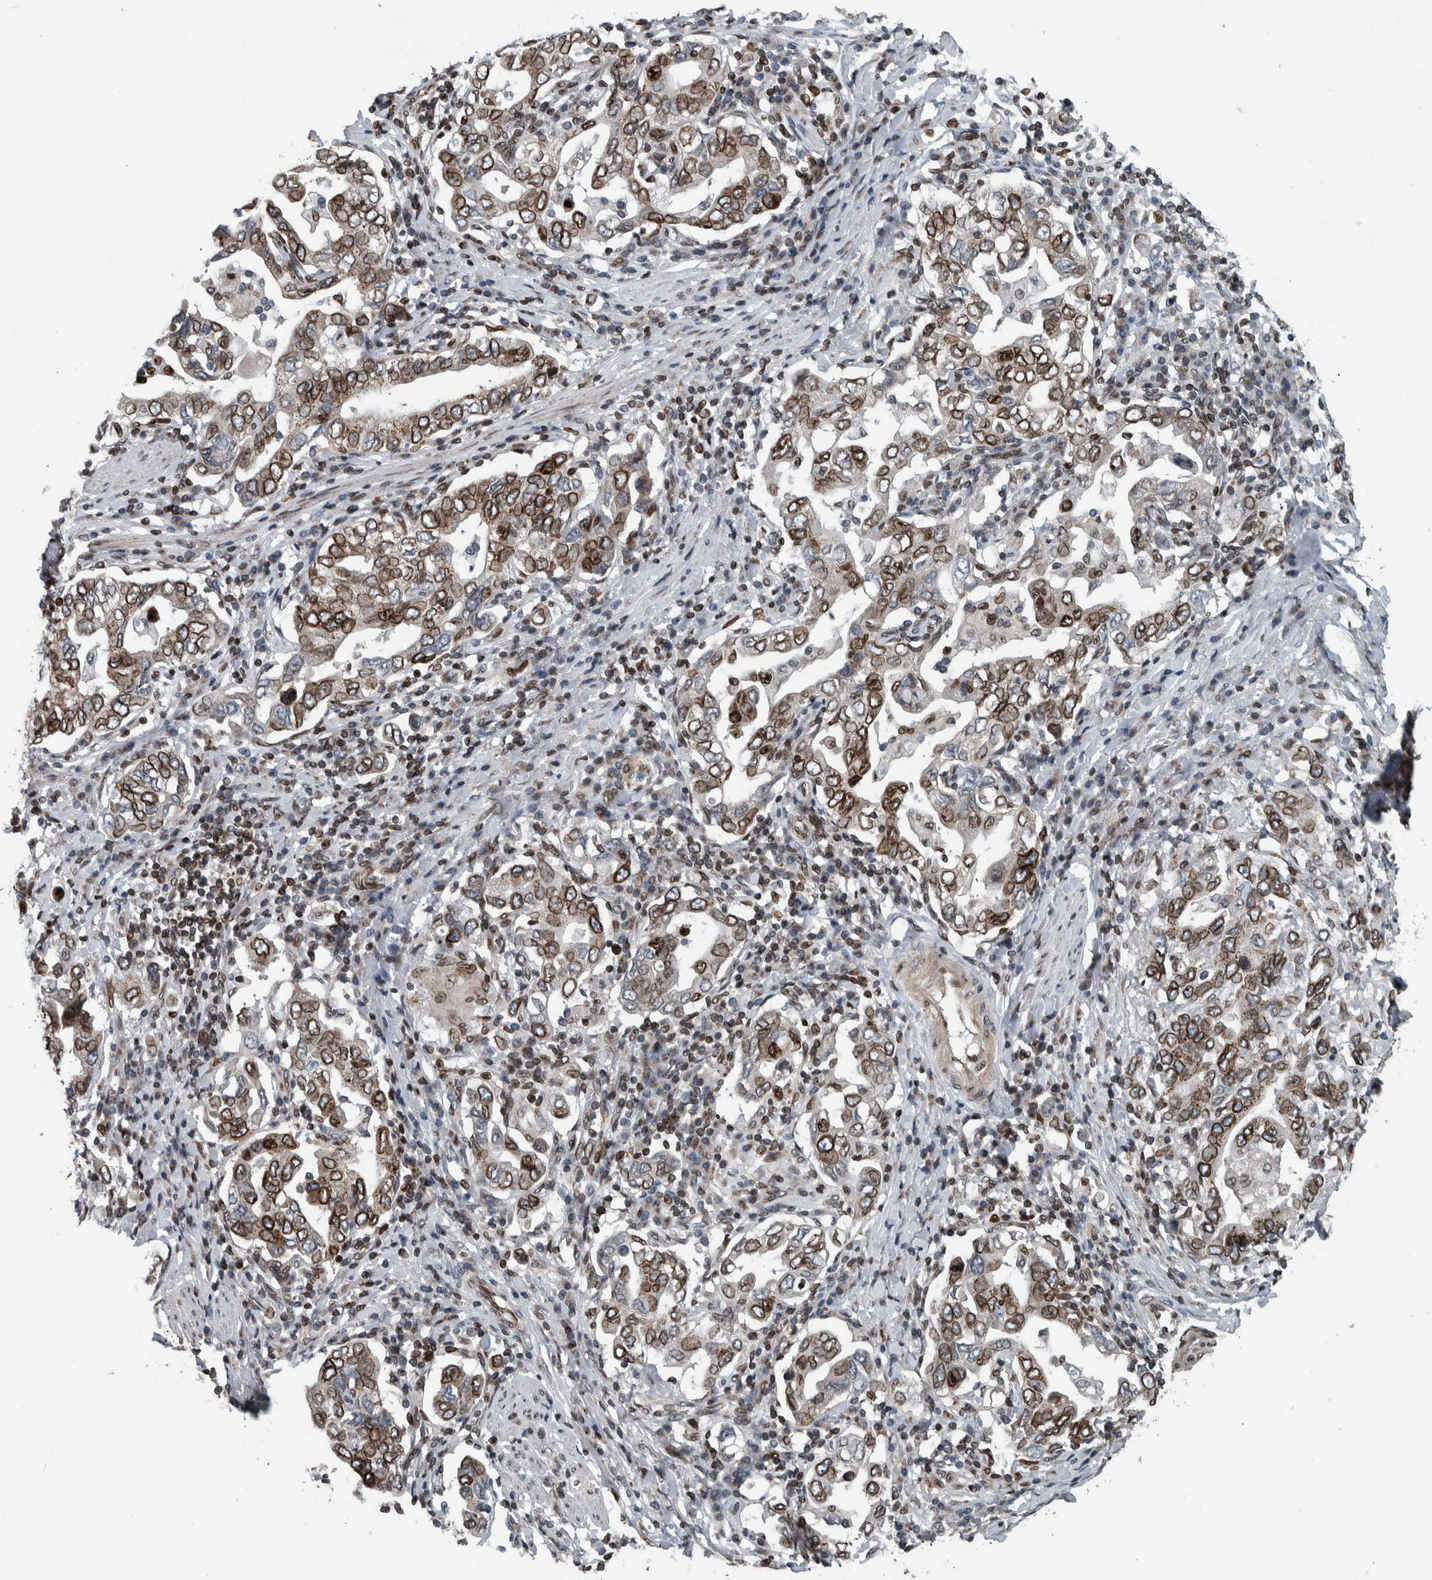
{"staining": {"intensity": "moderate", "quantity": ">75%", "location": "cytoplasmic/membranous,nuclear"}, "tissue": "stomach cancer", "cell_type": "Tumor cells", "image_type": "cancer", "snomed": [{"axis": "morphology", "description": "Adenocarcinoma, NOS"}, {"axis": "topography", "description": "Stomach, upper"}], "caption": "Protein expression analysis of stomach cancer shows moderate cytoplasmic/membranous and nuclear expression in about >75% of tumor cells.", "gene": "FAM135B", "patient": {"sex": "male", "age": 62}}